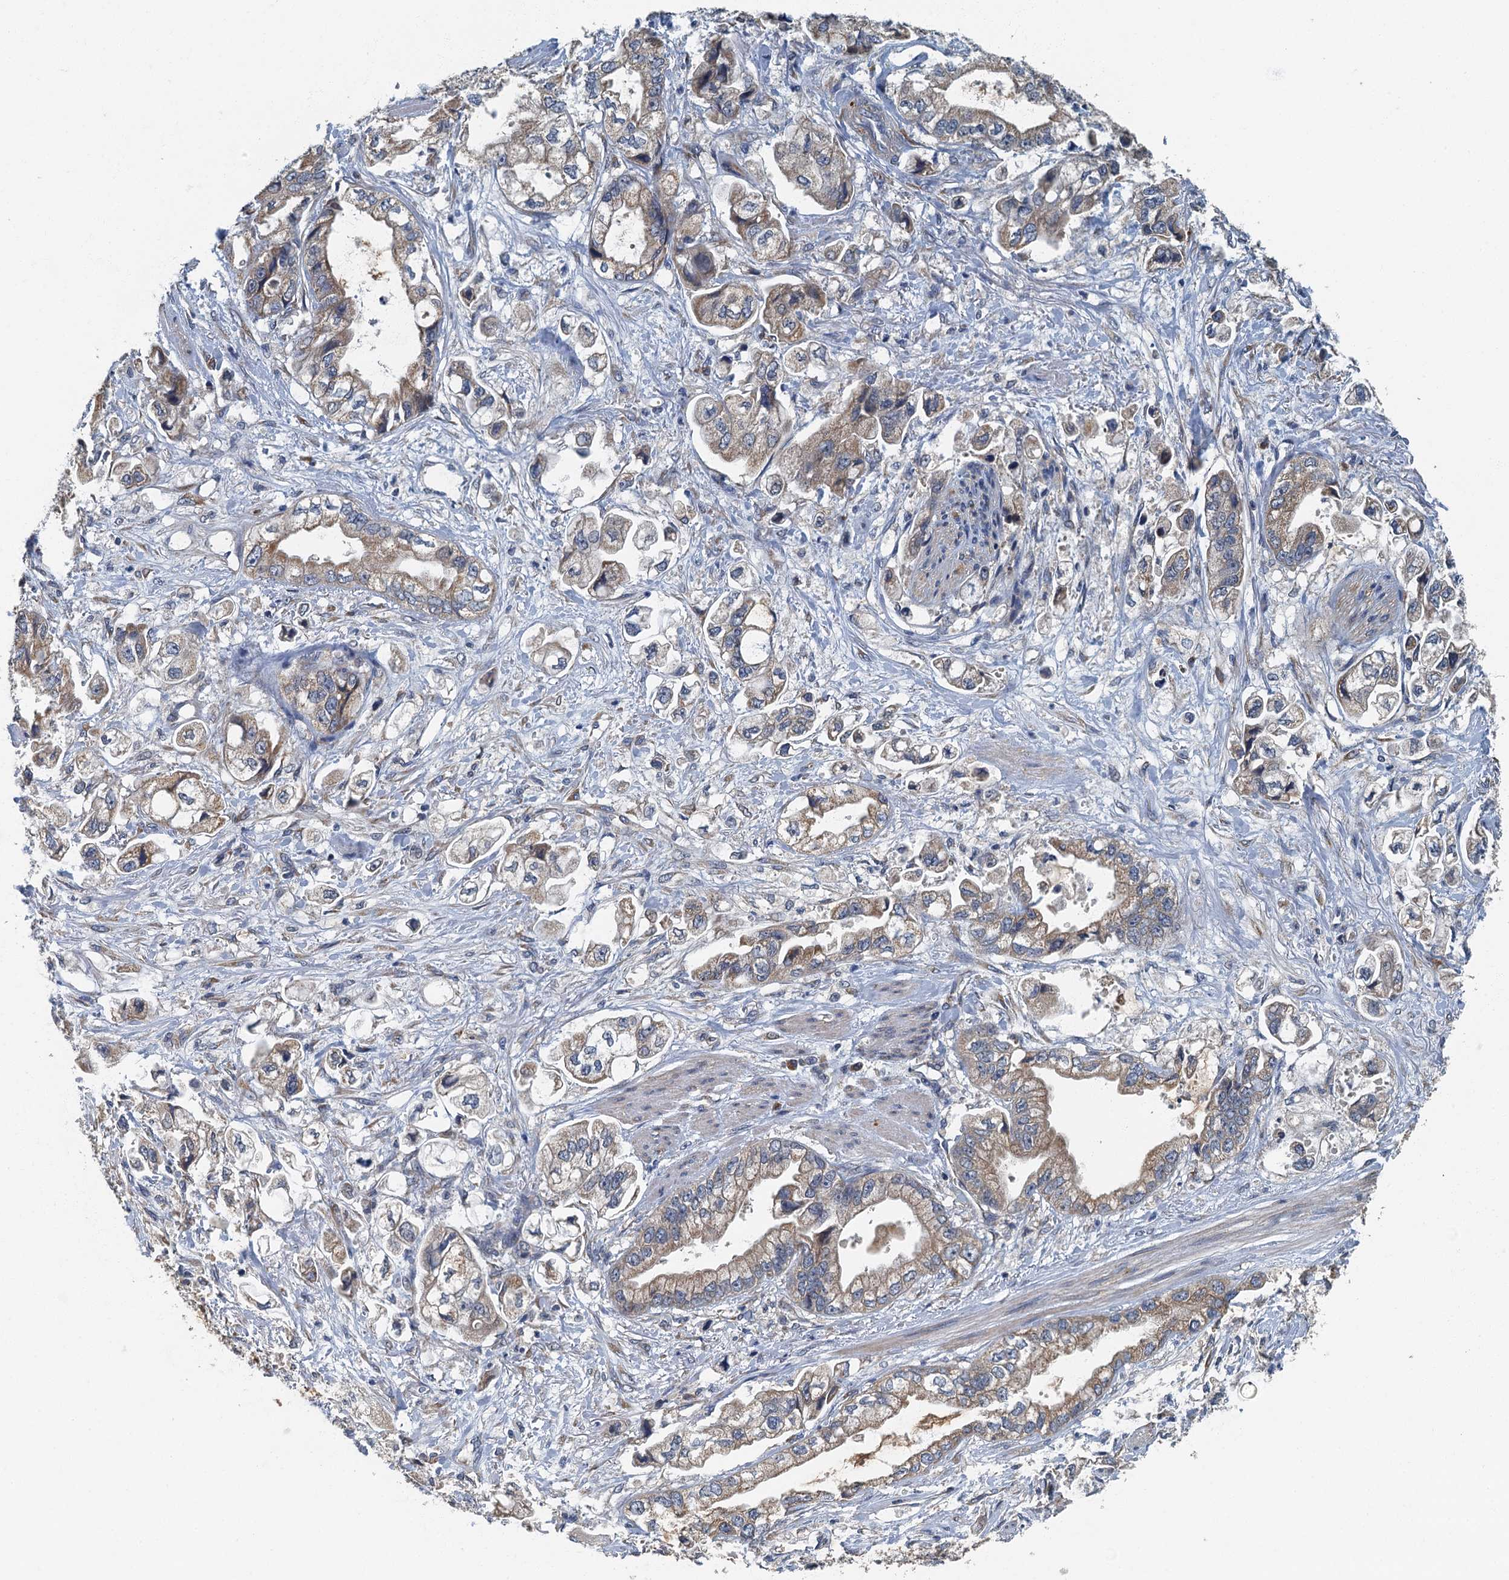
{"staining": {"intensity": "moderate", "quantity": "25%-75%", "location": "cytoplasmic/membranous"}, "tissue": "stomach cancer", "cell_type": "Tumor cells", "image_type": "cancer", "snomed": [{"axis": "morphology", "description": "Adenocarcinoma, NOS"}, {"axis": "topography", "description": "Stomach"}], "caption": "The micrograph reveals immunohistochemical staining of adenocarcinoma (stomach). There is moderate cytoplasmic/membranous staining is present in approximately 25%-75% of tumor cells.", "gene": "DDX49", "patient": {"sex": "male", "age": 62}}